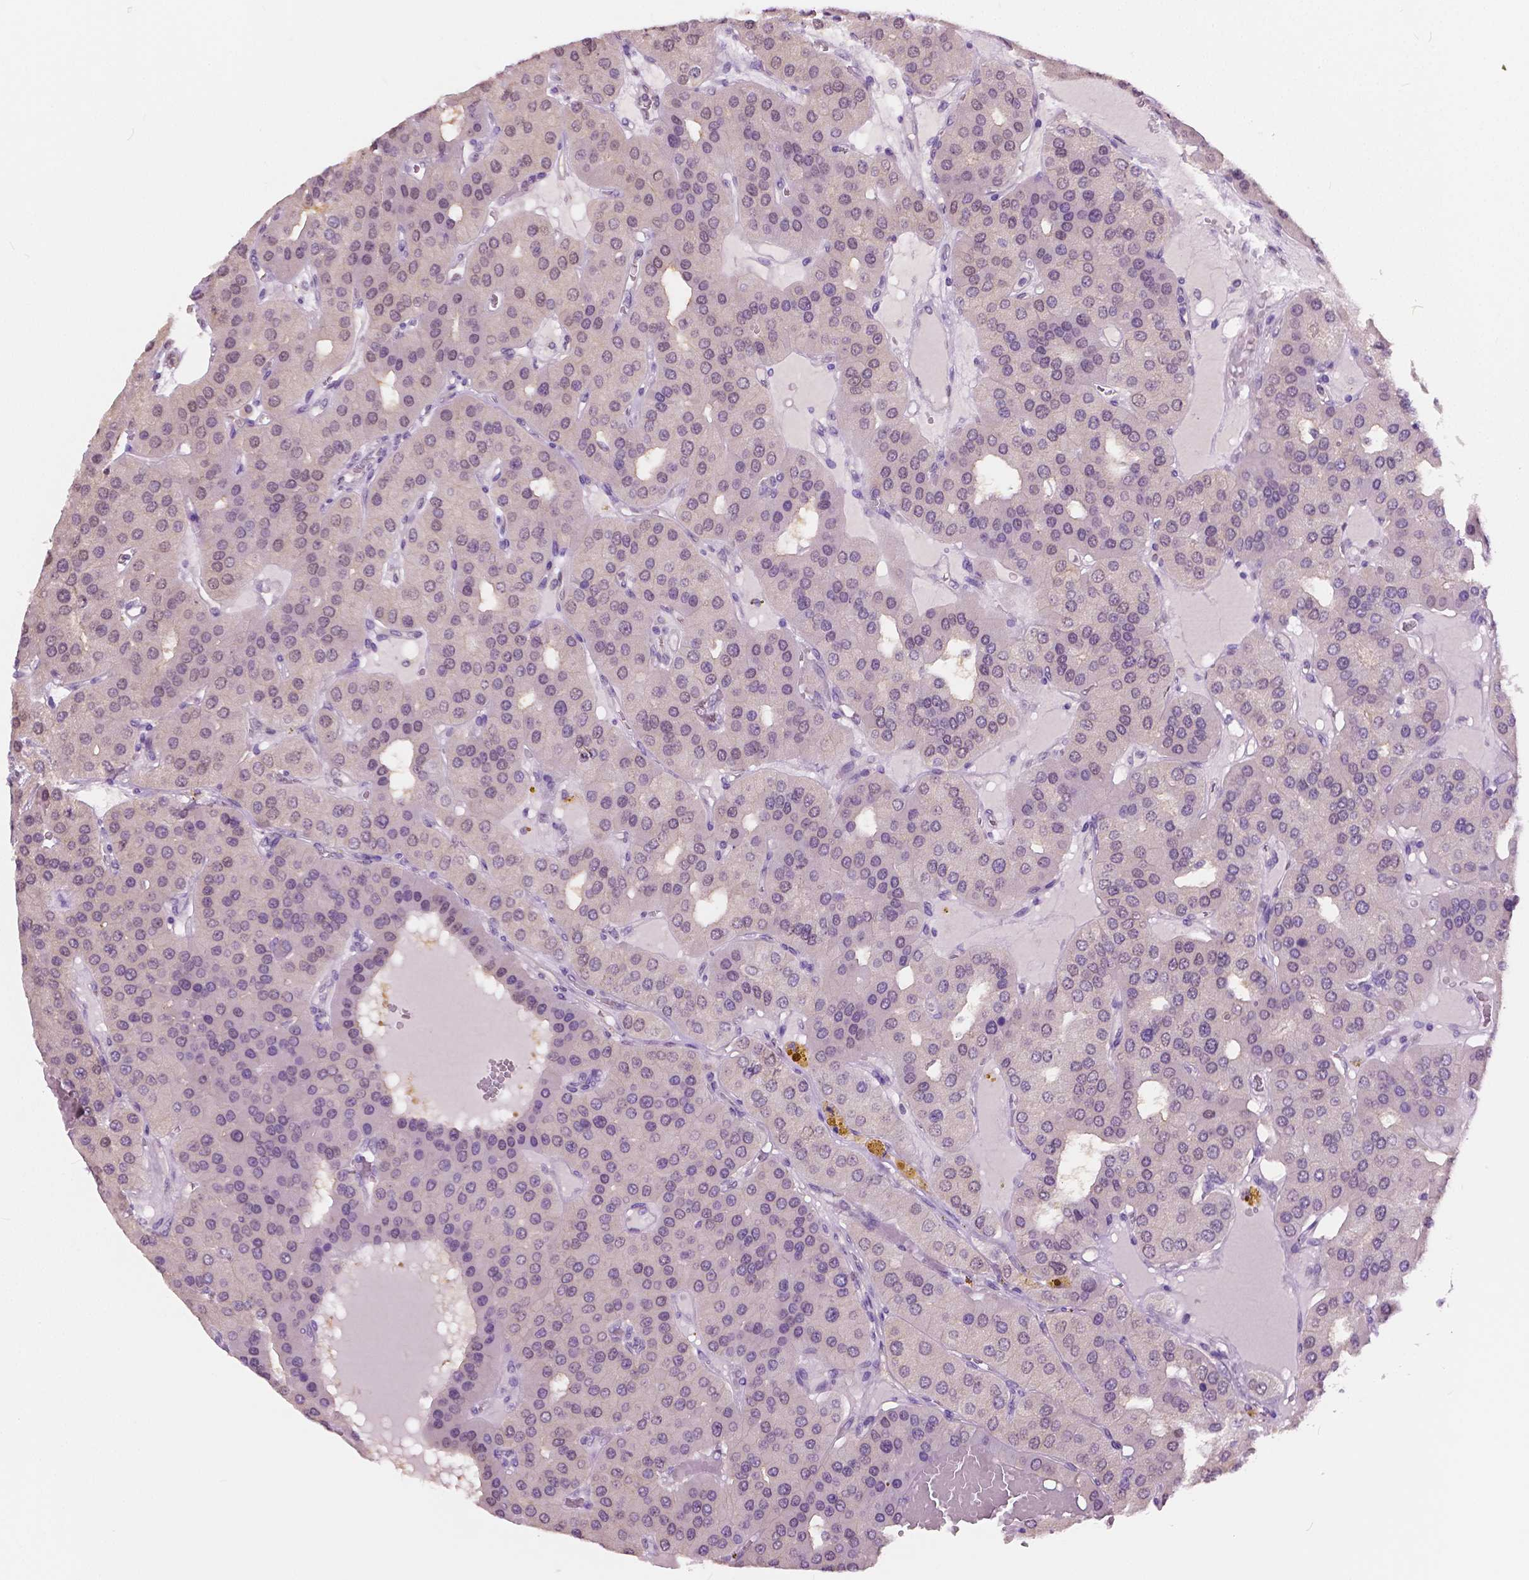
{"staining": {"intensity": "negative", "quantity": "none", "location": "none"}, "tissue": "parathyroid gland", "cell_type": "Glandular cells", "image_type": "normal", "snomed": [{"axis": "morphology", "description": "Normal tissue, NOS"}, {"axis": "morphology", "description": "Adenoma, NOS"}, {"axis": "topography", "description": "Parathyroid gland"}], "caption": "IHC of normal parathyroid gland shows no positivity in glandular cells. Nuclei are stained in blue.", "gene": "TKFC", "patient": {"sex": "female", "age": 86}}